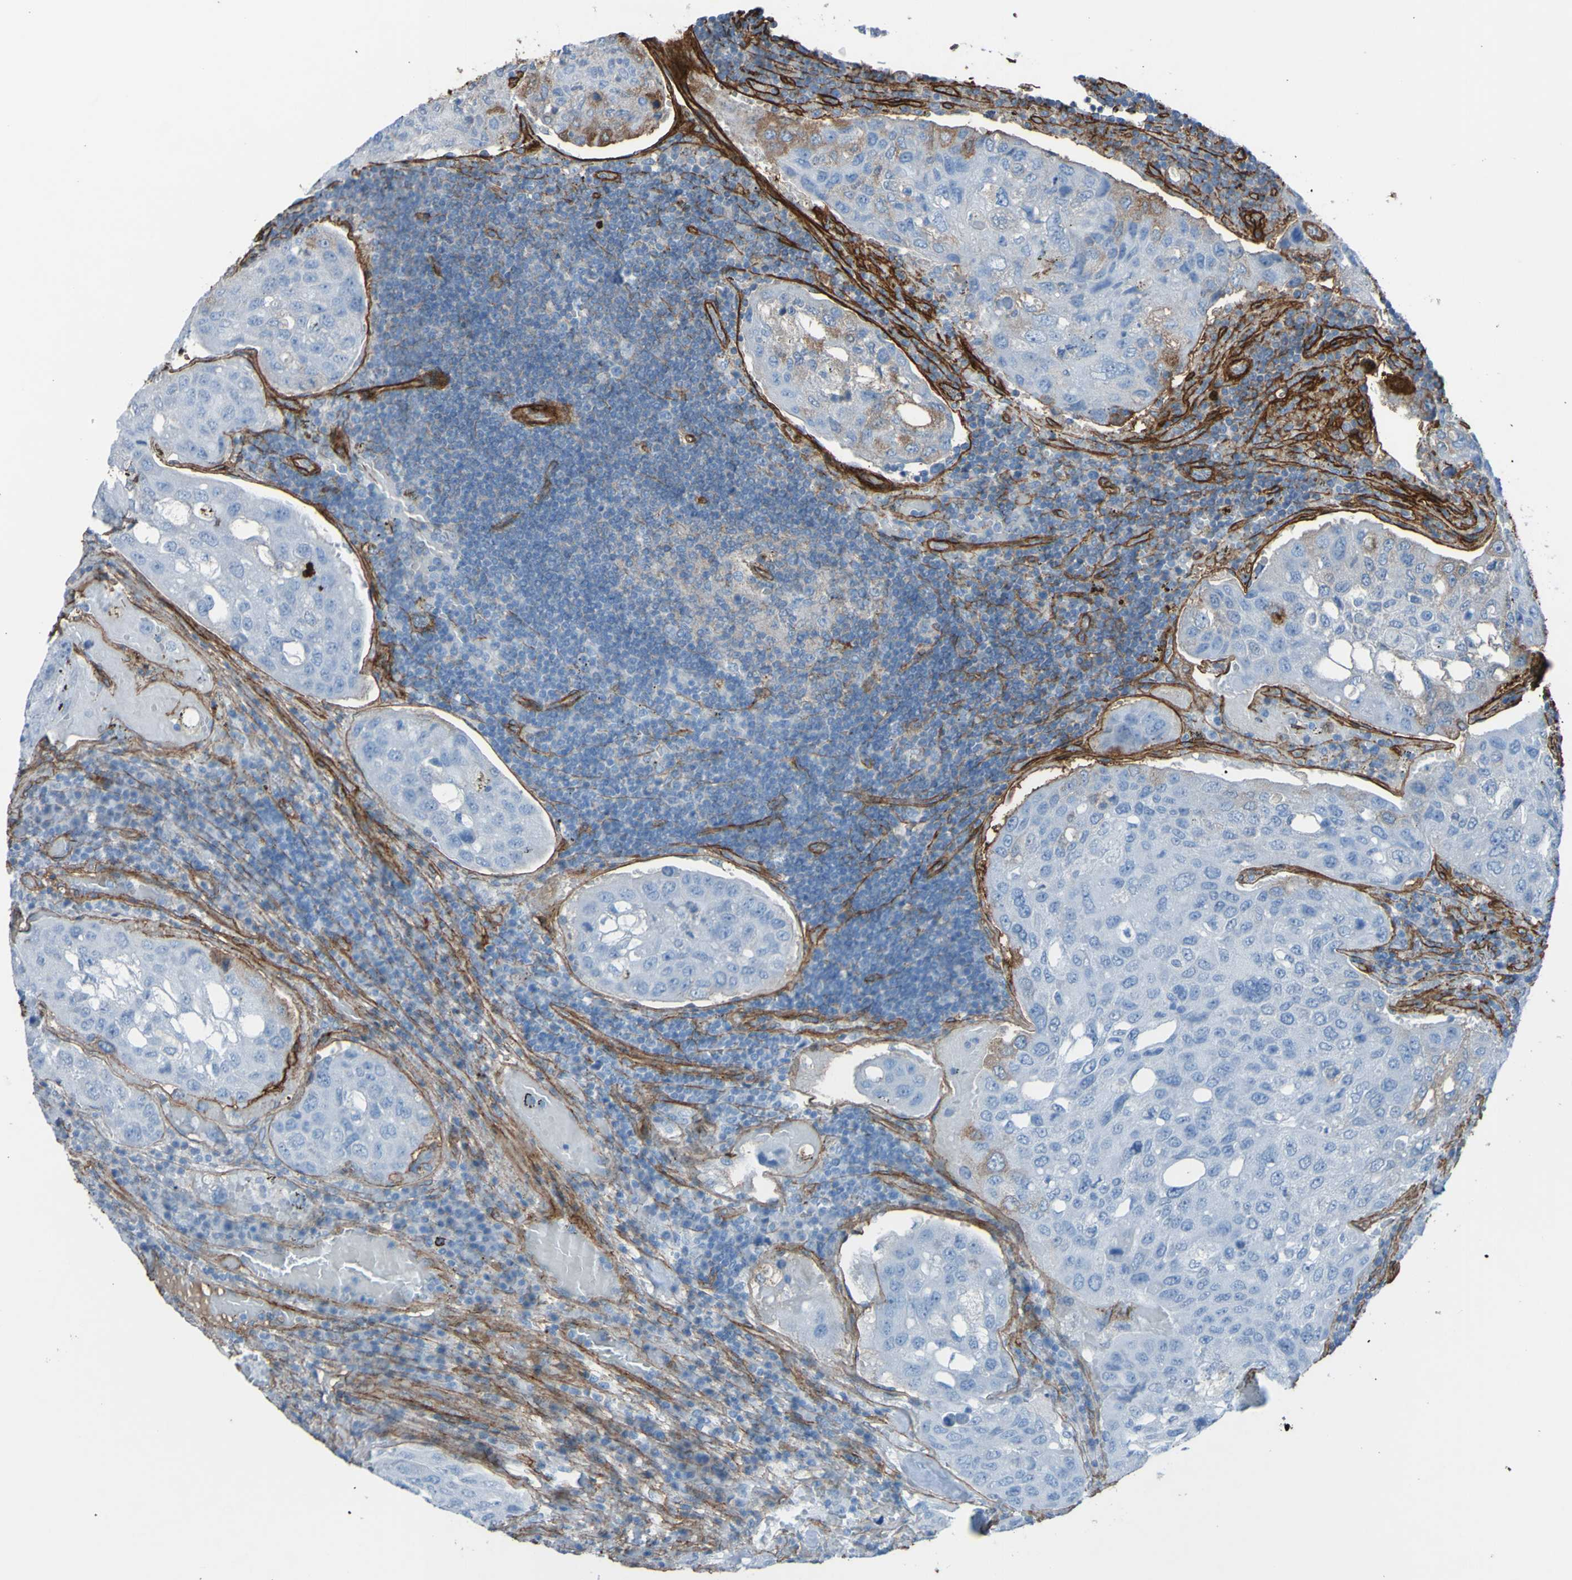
{"staining": {"intensity": "negative", "quantity": "none", "location": "none"}, "tissue": "urothelial cancer", "cell_type": "Tumor cells", "image_type": "cancer", "snomed": [{"axis": "morphology", "description": "Urothelial carcinoma, High grade"}, {"axis": "topography", "description": "Lymph node"}, {"axis": "topography", "description": "Urinary bladder"}], "caption": "A photomicrograph of human urothelial carcinoma (high-grade) is negative for staining in tumor cells.", "gene": "COL4A2", "patient": {"sex": "male", "age": 51}}